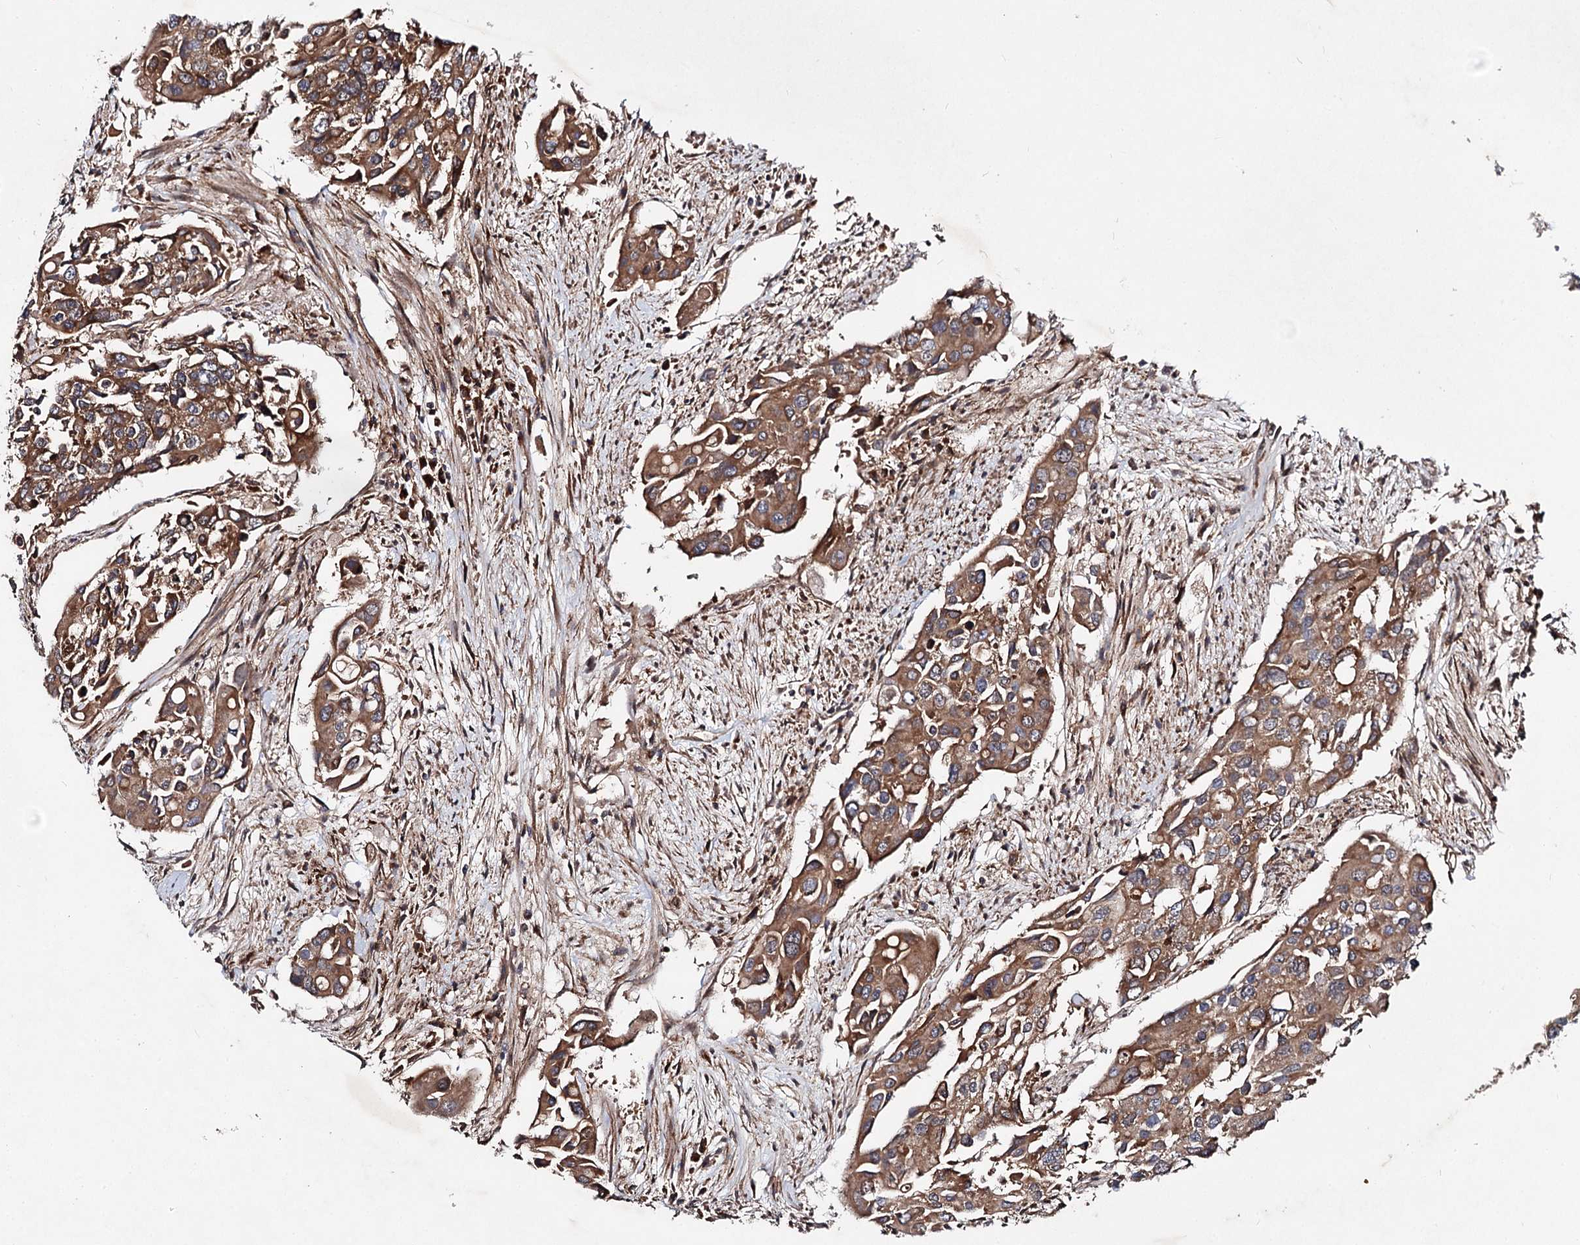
{"staining": {"intensity": "moderate", "quantity": ">75%", "location": "cytoplasmic/membranous"}, "tissue": "colorectal cancer", "cell_type": "Tumor cells", "image_type": "cancer", "snomed": [{"axis": "morphology", "description": "Adenocarcinoma, NOS"}, {"axis": "topography", "description": "Colon"}], "caption": "Tumor cells display medium levels of moderate cytoplasmic/membranous positivity in about >75% of cells in human colorectal cancer.", "gene": "MSANTD2", "patient": {"sex": "male", "age": 77}}